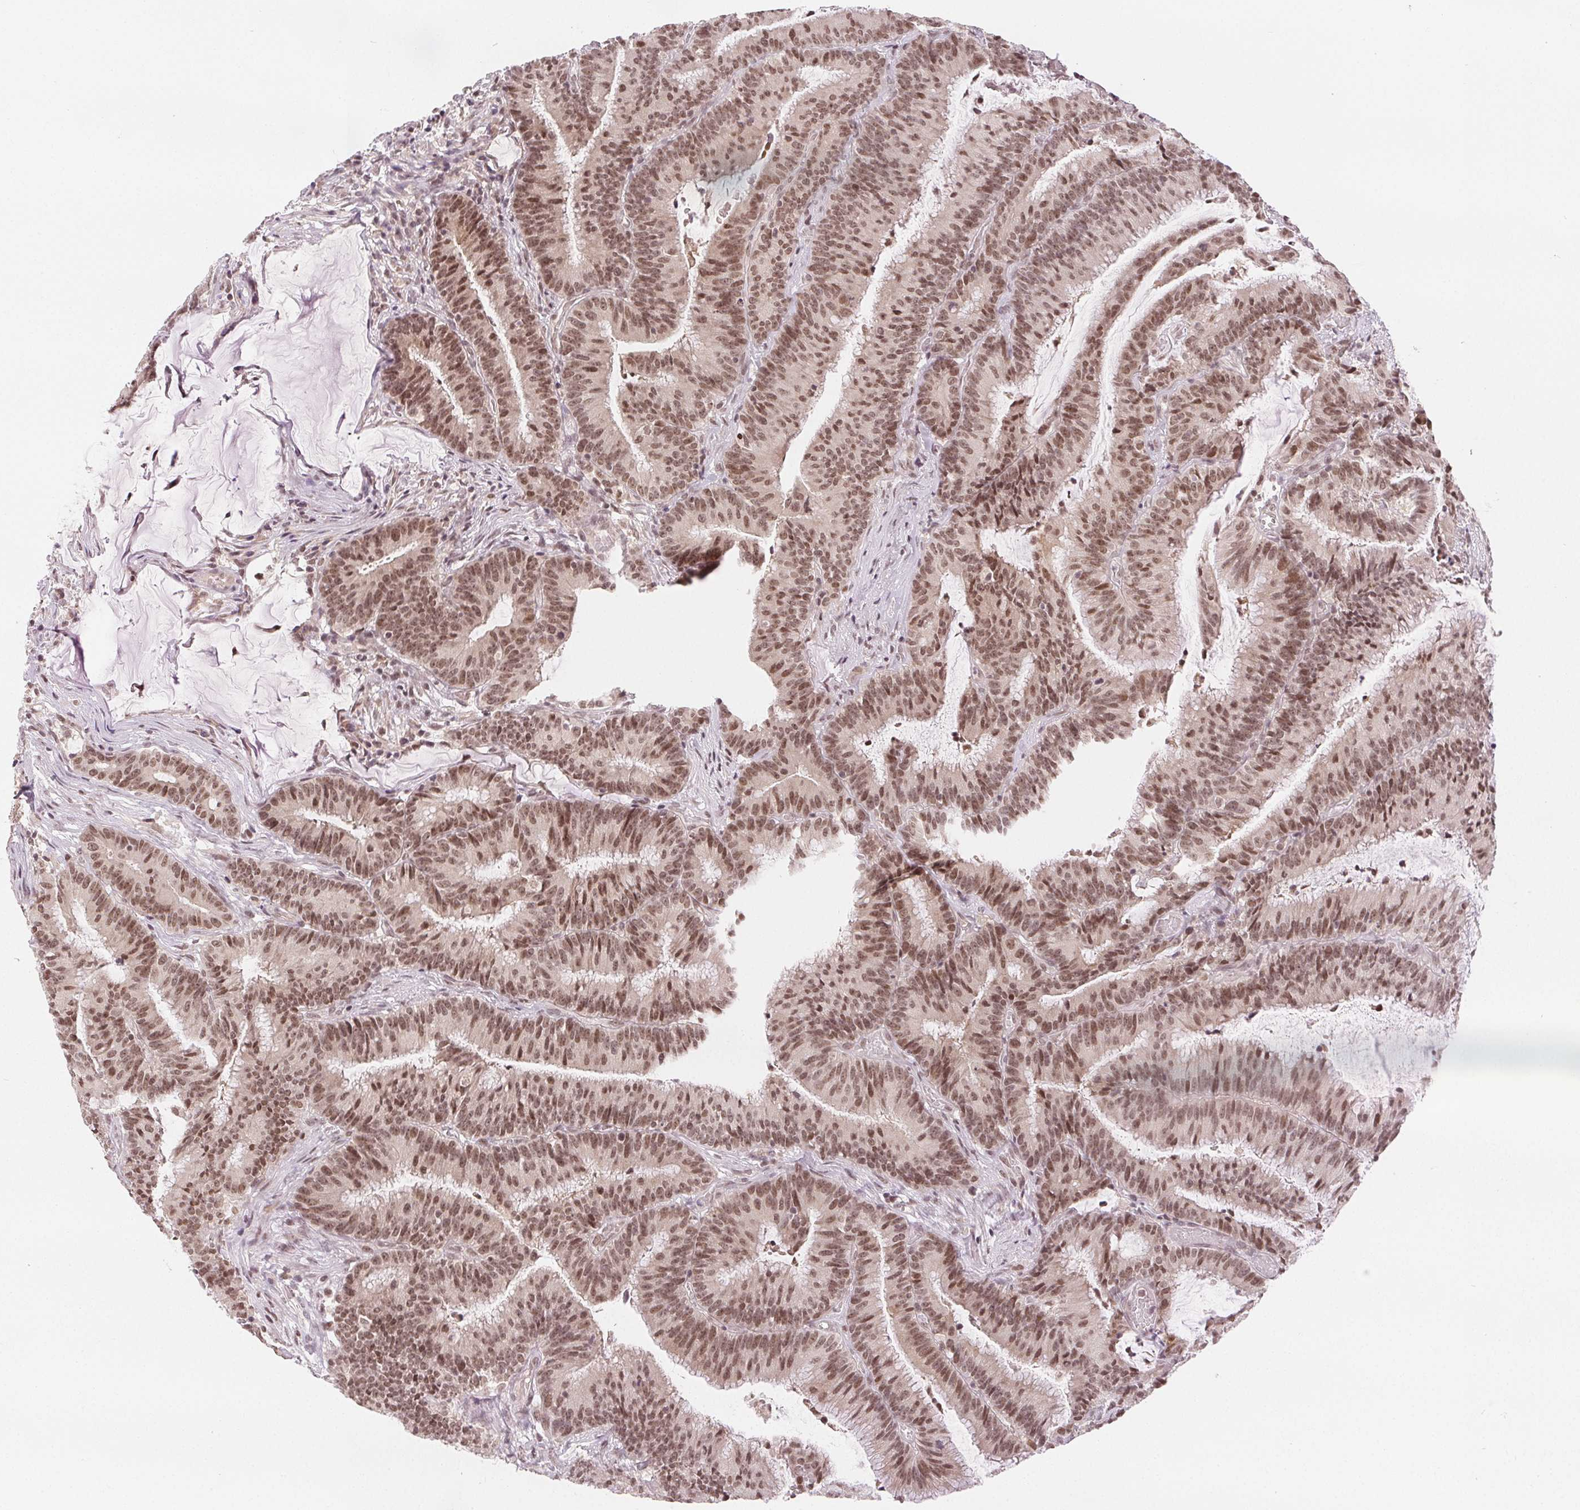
{"staining": {"intensity": "moderate", "quantity": ">75%", "location": "nuclear"}, "tissue": "colorectal cancer", "cell_type": "Tumor cells", "image_type": "cancer", "snomed": [{"axis": "morphology", "description": "Adenocarcinoma, NOS"}, {"axis": "topography", "description": "Colon"}], "caption": "Colorectal cancer stained with a protein marker displays moderate staining in tumor cells.", "gene": "DEK", "patient": {"sex": "female", "age": 78}}